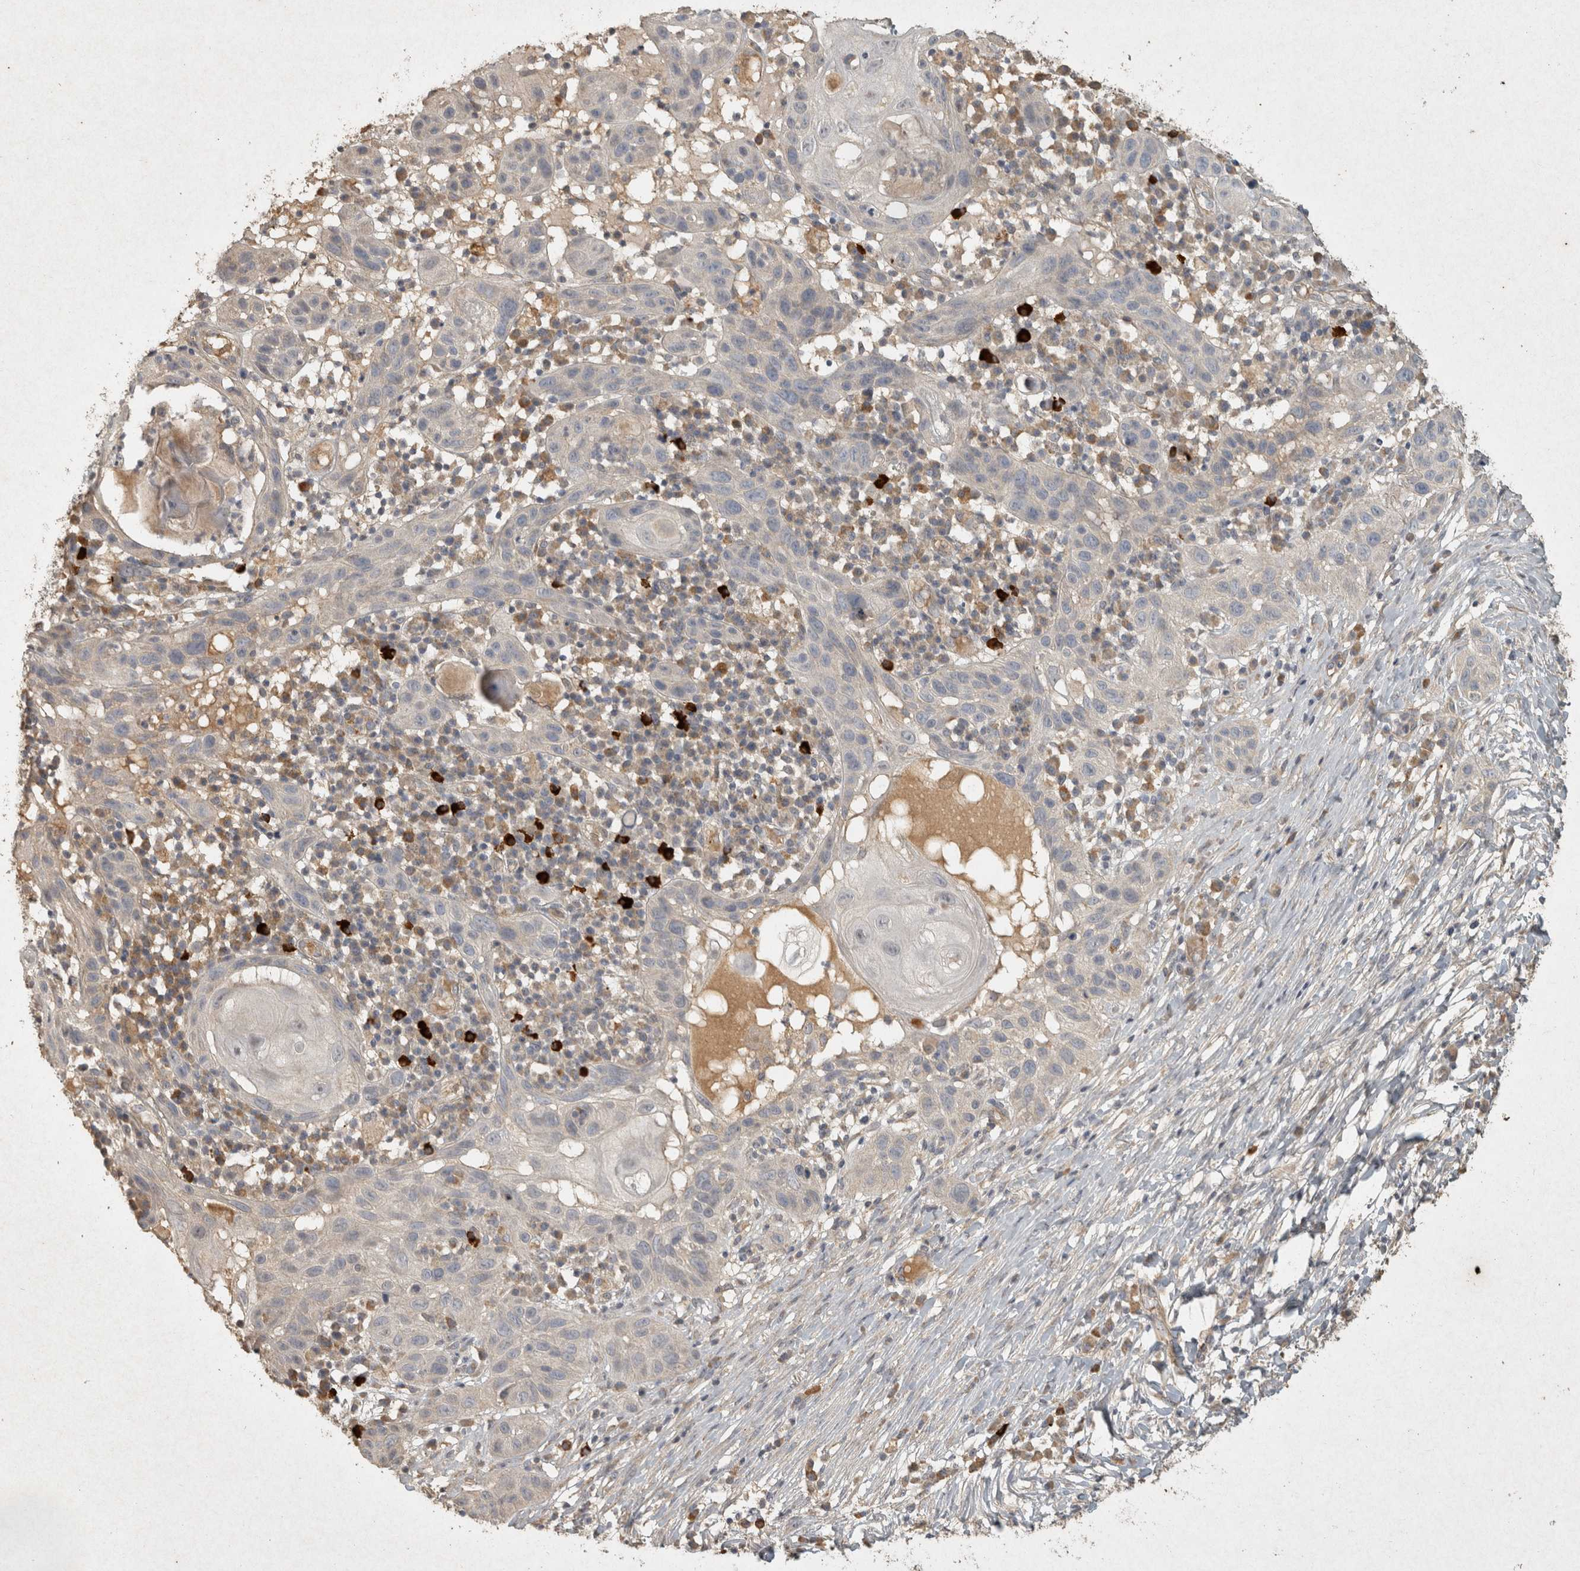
{"staining": {"intensity": "negative", "quantity": "none", "location": "none"}, "tissue": "skin cancer", "cell_type": "Tumor cells", "image_type": "cancer", "snomed": [{"axis": "morphology", "description": "Normal tissue, NOS"}, {"axis": "morphology", "description": "Squamous cell carcinoma, NOS"}, {"axis": "topography", "description": "Skin"}], "caption": "DAB immunohistochemical staining of human skin cancer reveals no significant positivity in tumor cells.", "gene": "OSTN", "patient": {"sex": "female", "age": 96}}